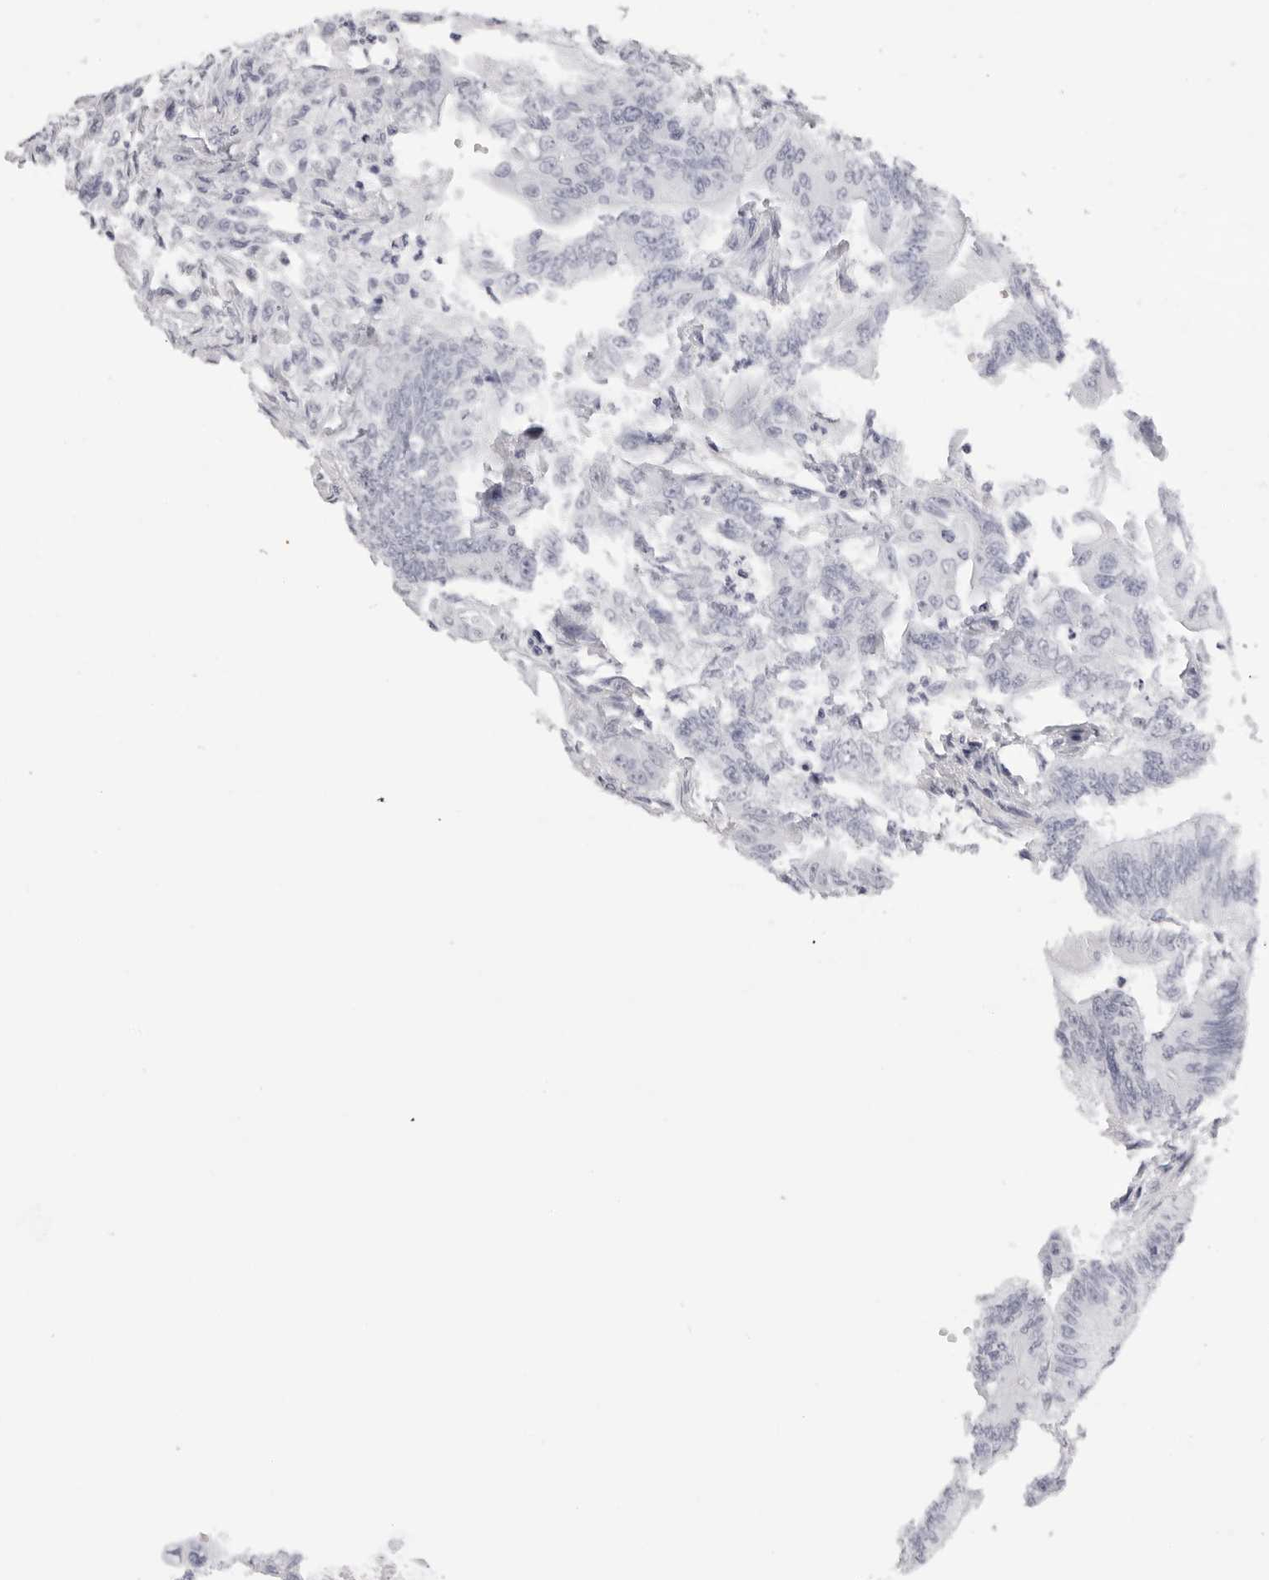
{"staining": {"intensity": "negative", "quantity": "none", "location": "none"}, "tissue": "colorectal cancer", "cell_type": "Tumor cells", "image_type": "cancer", "snomed": [{"axis": "morphology", "description": "Adenoma, NOS"}, {"axis": "morphology", "description": "Adenocarcinoma, NOS"}, {"axis": "topography", "description": "Colon"}], "caption": "Protein analysis of colorectal adenoma exhibits no significant staining in tumor cells.", "gene": "RHO", "patient": {"sex": "male", "age": 79}}